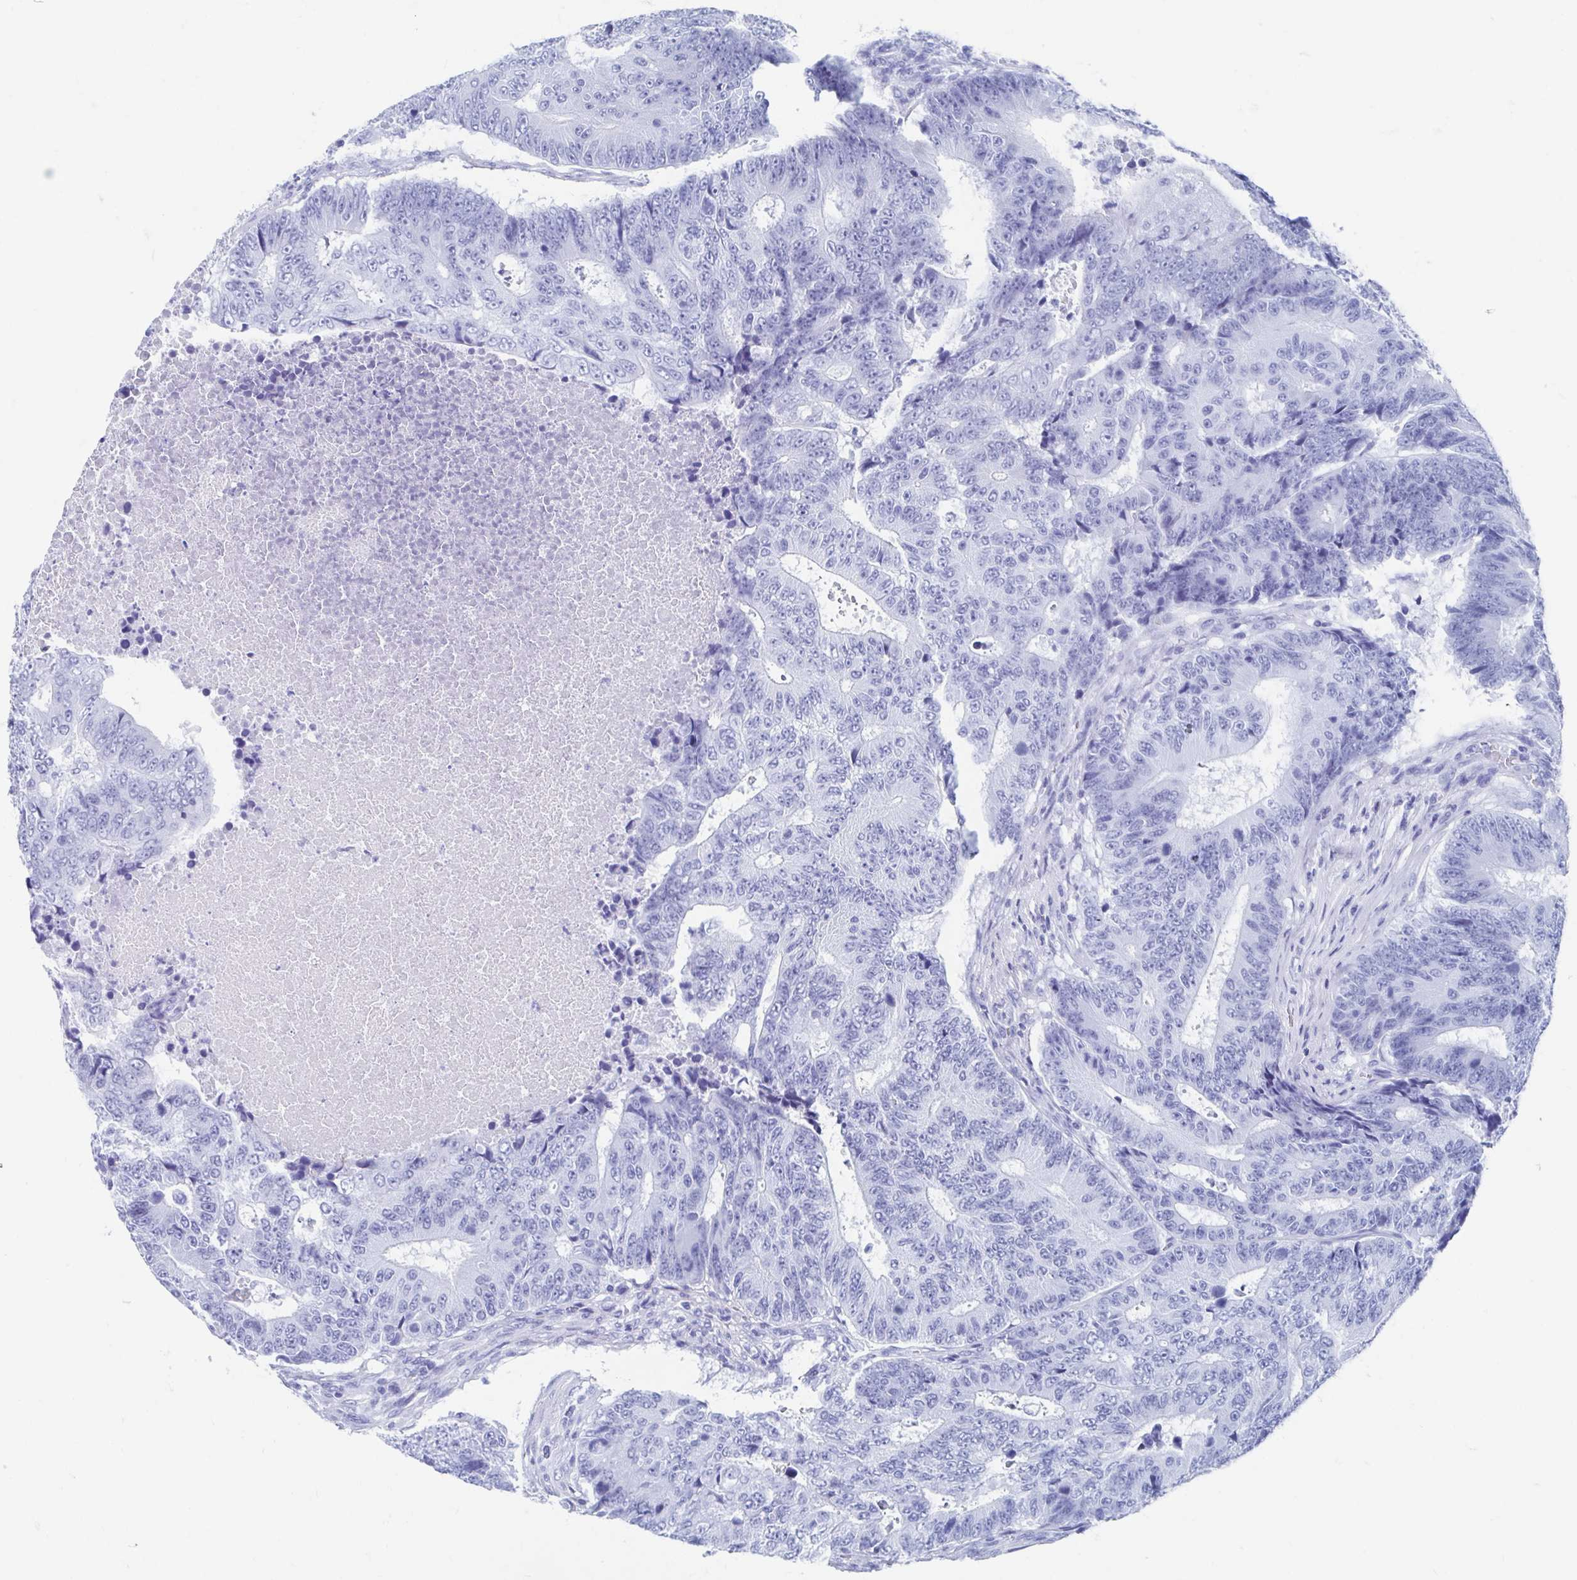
{"staining": {"intensity": "negative", "quantity": "none", "location": "none"}, "tissue": "colorectal cancer", "cell_type": "Tumor cells", "image_type": "cancer", "snomed": [{"axis": "morphology", "description": "Adenocarcinoma, NOS"}, {"axis": "topography", "description": "Colon"}], "caption": "This histopathology image is of adenocarcinoma (colorectal) stained with immunohistochemistry to label a protein in brown with the nuclei are counter-stained blue. There is no expression in tumor cells.", "gene": "HDGFL1", "patient": {"sex": "female", "age": 48}}